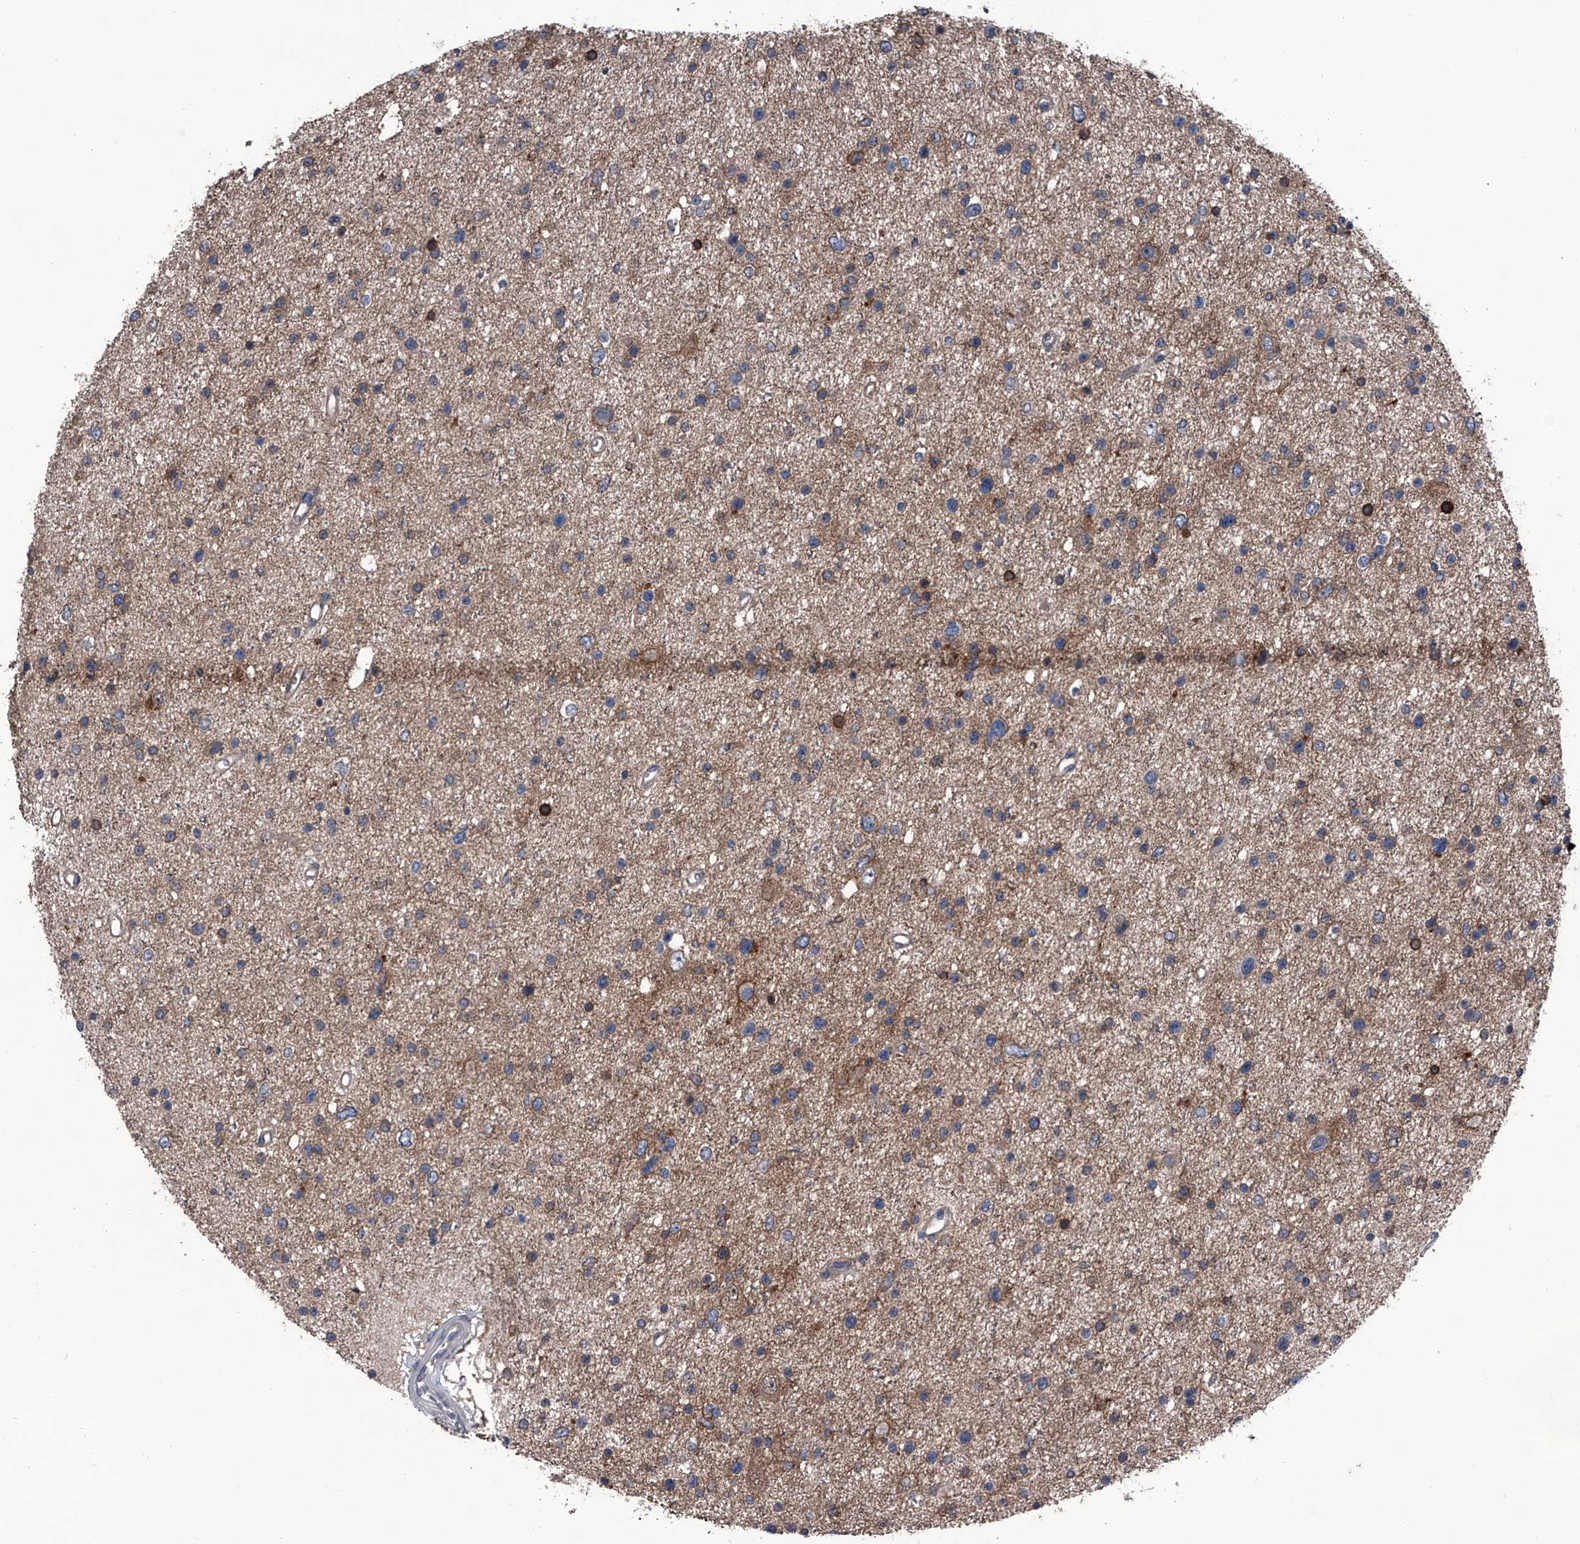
{"staining": {"intensity": "moderate", "quantity": "<25%", "location": "cytoplasmic/membranous"}, "tissue": "glioma", "cell_type": "Tumor cells", "image_type": "cancer", "snomed": [{"axis": "morphology", "description": "Glioma, malignant, Low grade"}, {"axis": "topography", "description": "Brain"}], "caption": "The photomicrograph demonstrates a brown stain indicating the presence of a protein in the cytoplasmic/membranous of tumor cells in malignant low-grade glioma. Nuclei are stained in blue.", "gene": "PIP5K1A", "patient": {"sex": "female", "age": 37}}